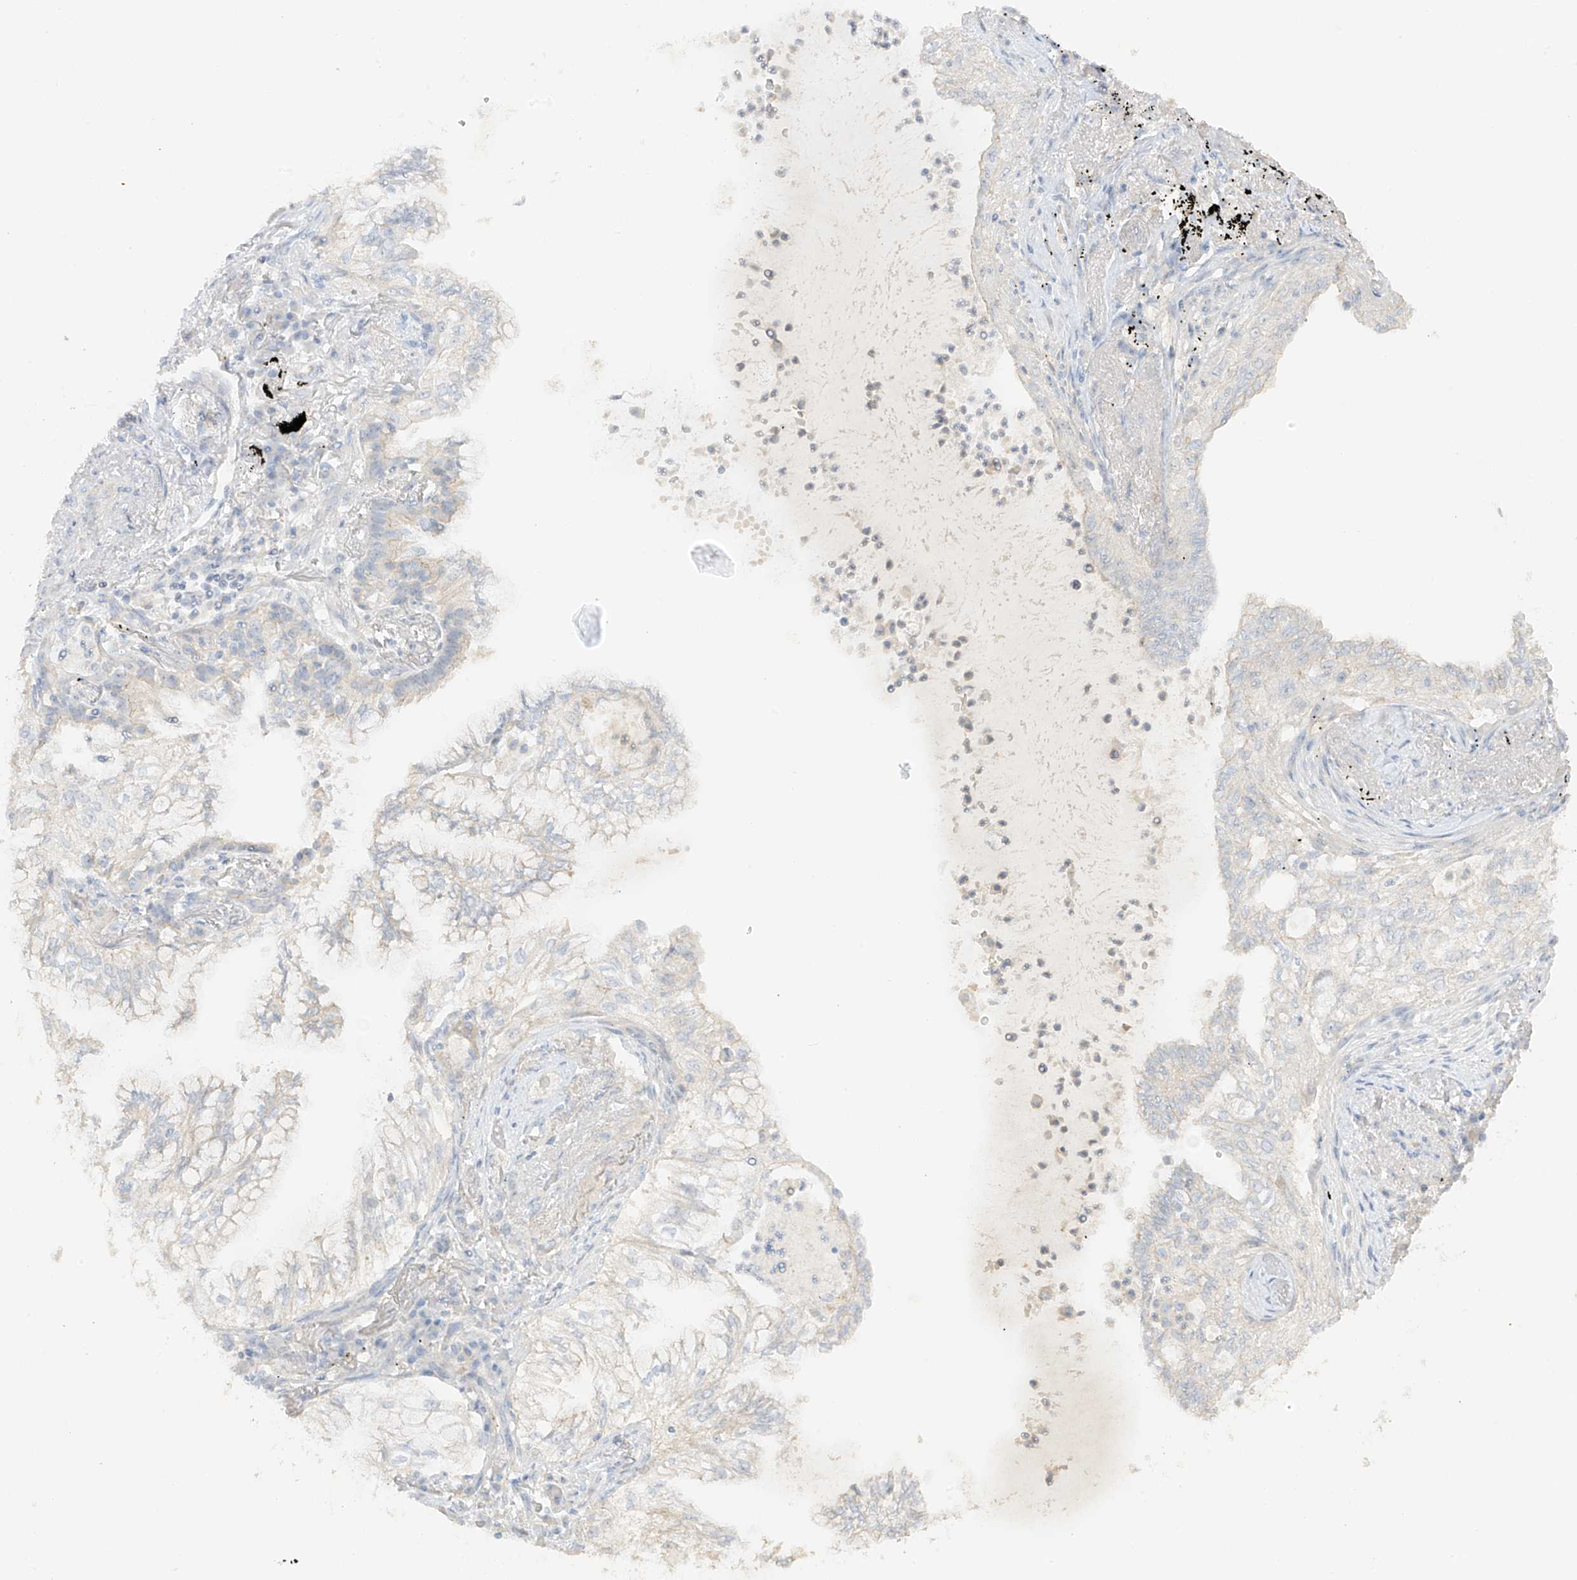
{"staining": {"intensity": "negative", "quantity": "none", "location": "none"}, "tissue": "lung cancer", "cell_type": "Tumor cells", "image_type": "cancer", "snomed": [{"axis": "morphology", "description": "Adenocarcinoma, NOS"}, {"axis": "topography", "description": "Lung"}], "caption": "Immunohistochemistry (IHC) micrograph of lung cancer (adenocarcinoma) stained for a protein (brown), which reveals no positivity in tumor cells. Brightfield microscopy of immunohistochemistry stained with DAB (brown) and hematoxylin (blue), captured at high magnification.", "gene": "ZBTB41", "patient": {"sex": "female", "age": 70}}